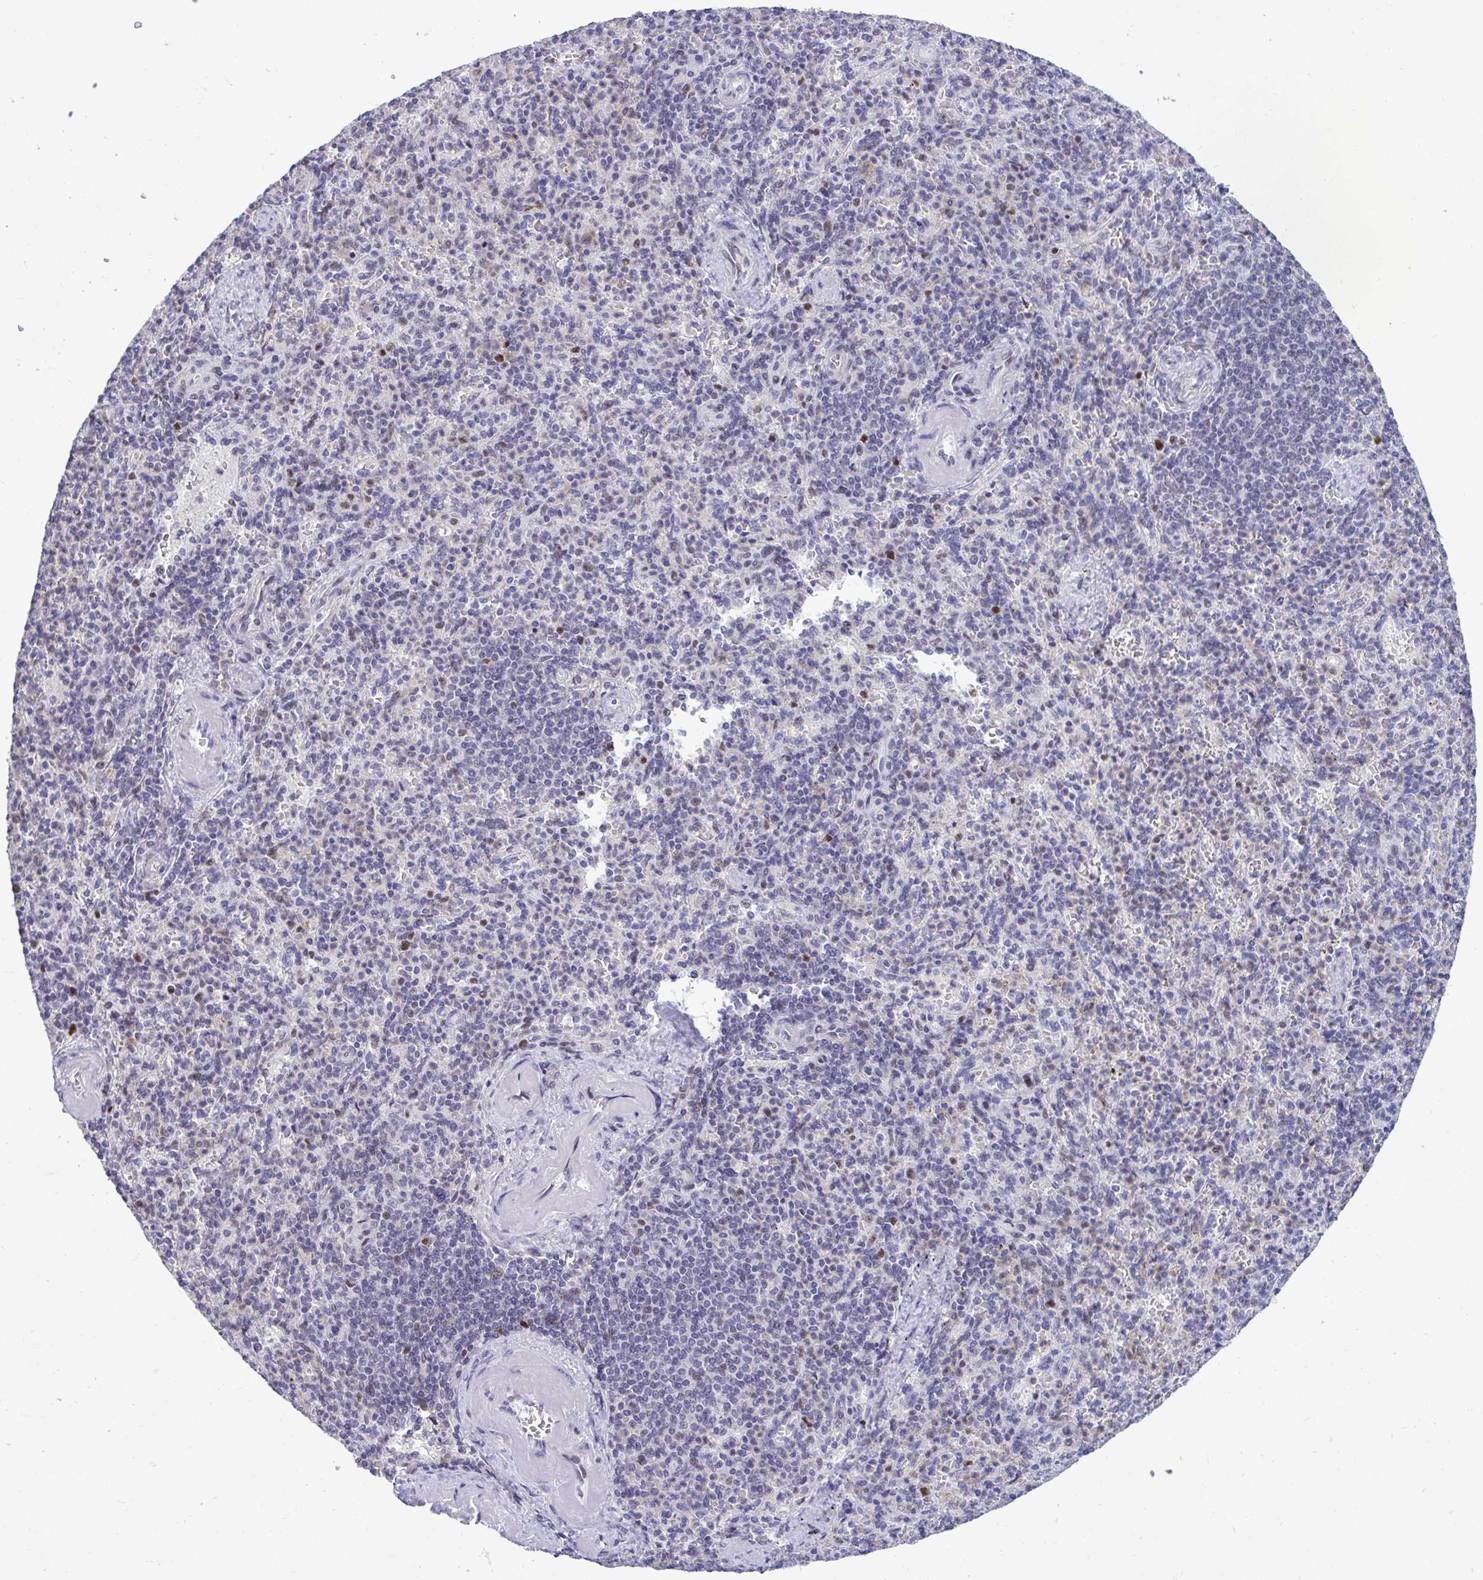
{"staining": {"intensity": "strong", "quantity": "<25%", "location": "nuclear"}, "tissue": "spleen", "cell_type": "Cells in red pulp", "image_type": "normal", "snomed": [{"axis": "morphology", "description": "Normal tissue, NOS"}, {"axis": "topography", "description": "Spleen"}], "caption": "Benign spleen was stained to show a protein in brown. There is medium levels of strong nuclear expression in about <25% of cells in red pulp. Immunohistochemistry (ihc) stains the protein in brown and the nuclei are stained blue.", "gene": "C1QL2", "patient": {"sex": "female", "age": 74}}